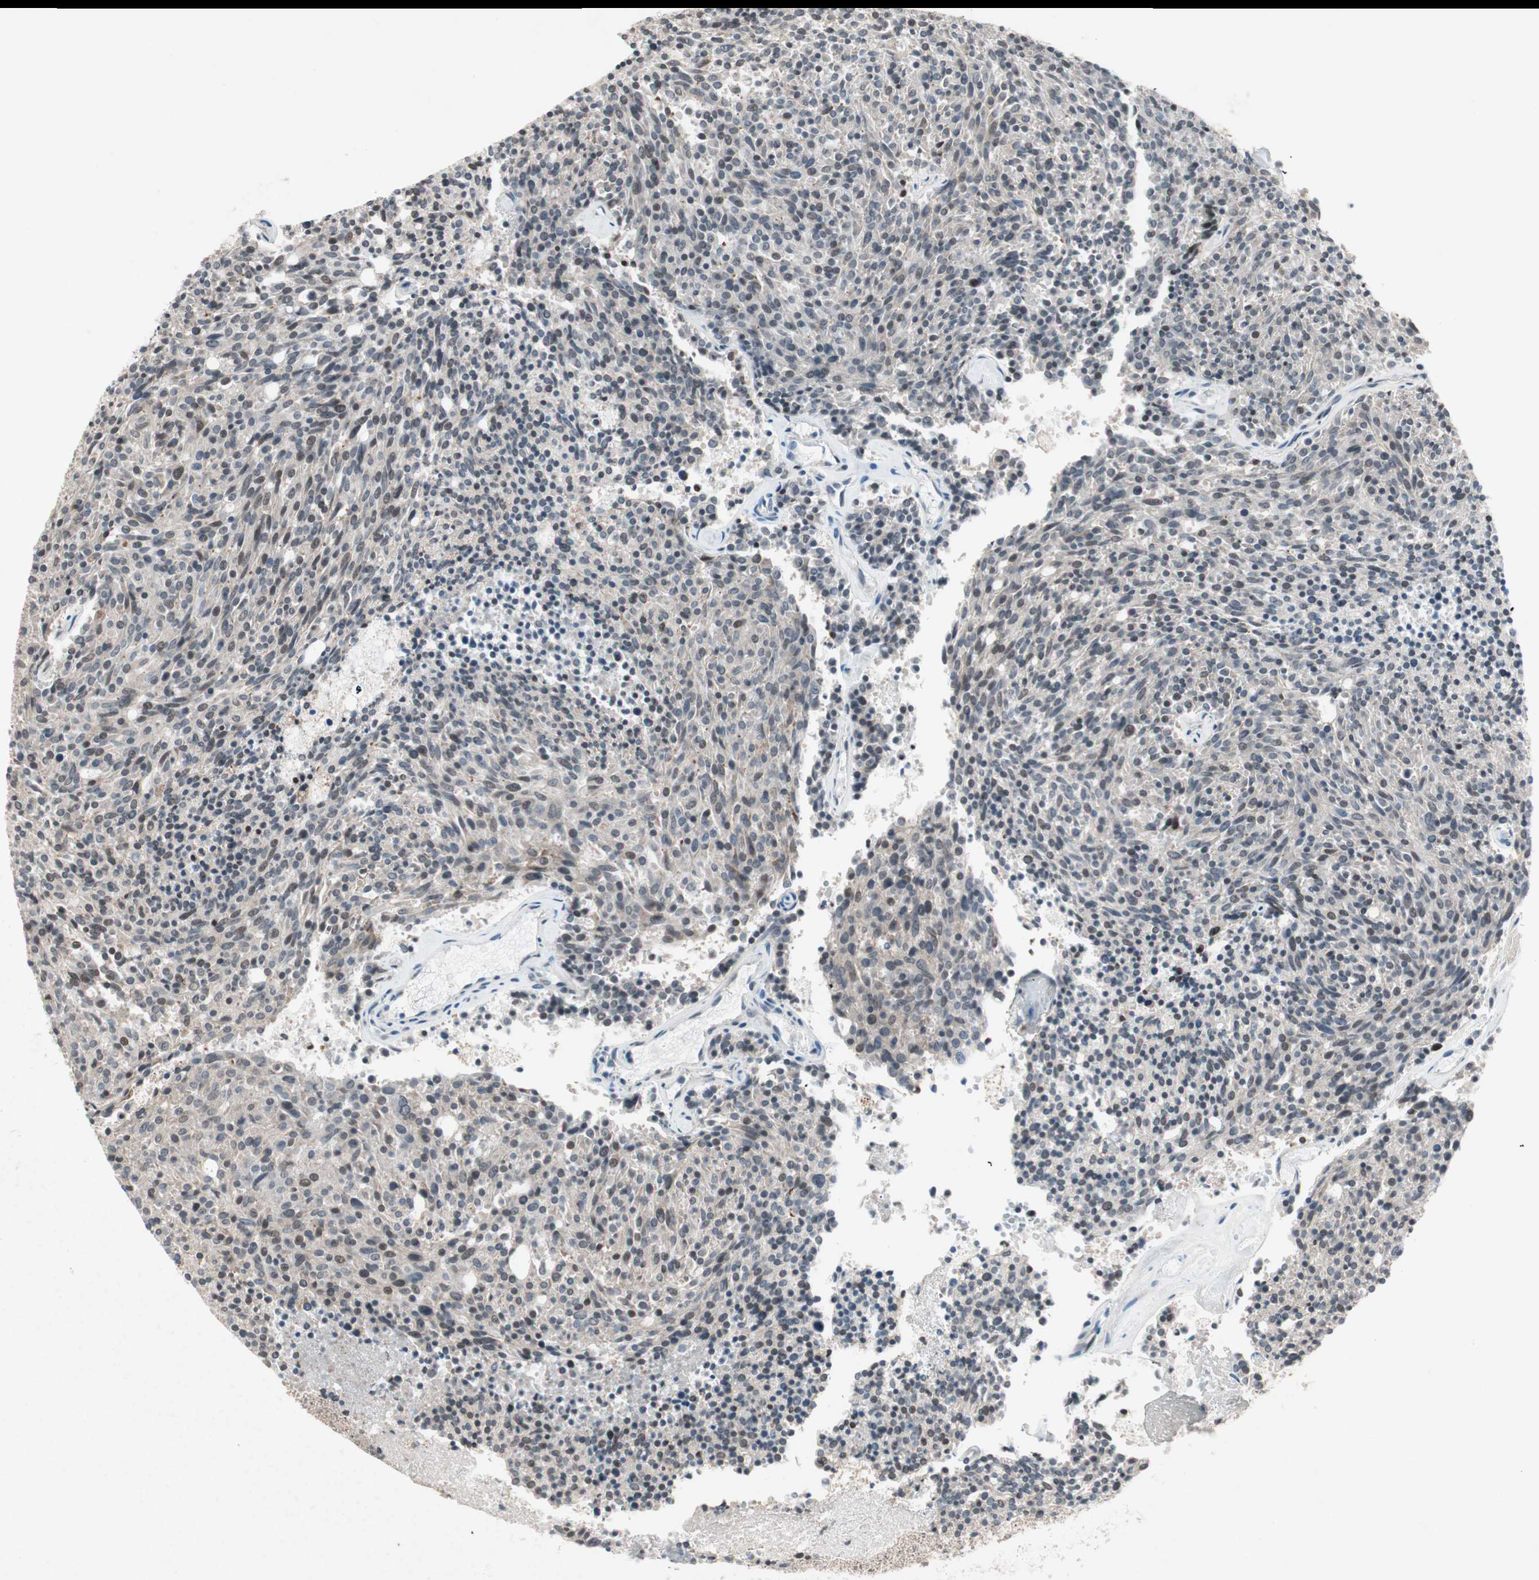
{"staining": {"intensity": "weak", "quantity": "<25%", "location": "cytoplasmic/membranous"}, "tissue": "carcinoid", "cell_type": "Tumor cells", "image_type": "cancer", "snomed": [{"axis": "morphology", "description": "Carcinoid, malignant, NOS"}, {"axis": "topography", "description": "Pancreas"}], "caption": "A high-resolution histopathology image shows immunohistochemistry staining of carcinoid, which displays no significant positivity in tumor cells. The staining is performed using DAB brown chromogen with nuclei counter-stained in using hematoxylin.", "gene": "PGBD1", "patient": {"sex": "female", "age": 54}}